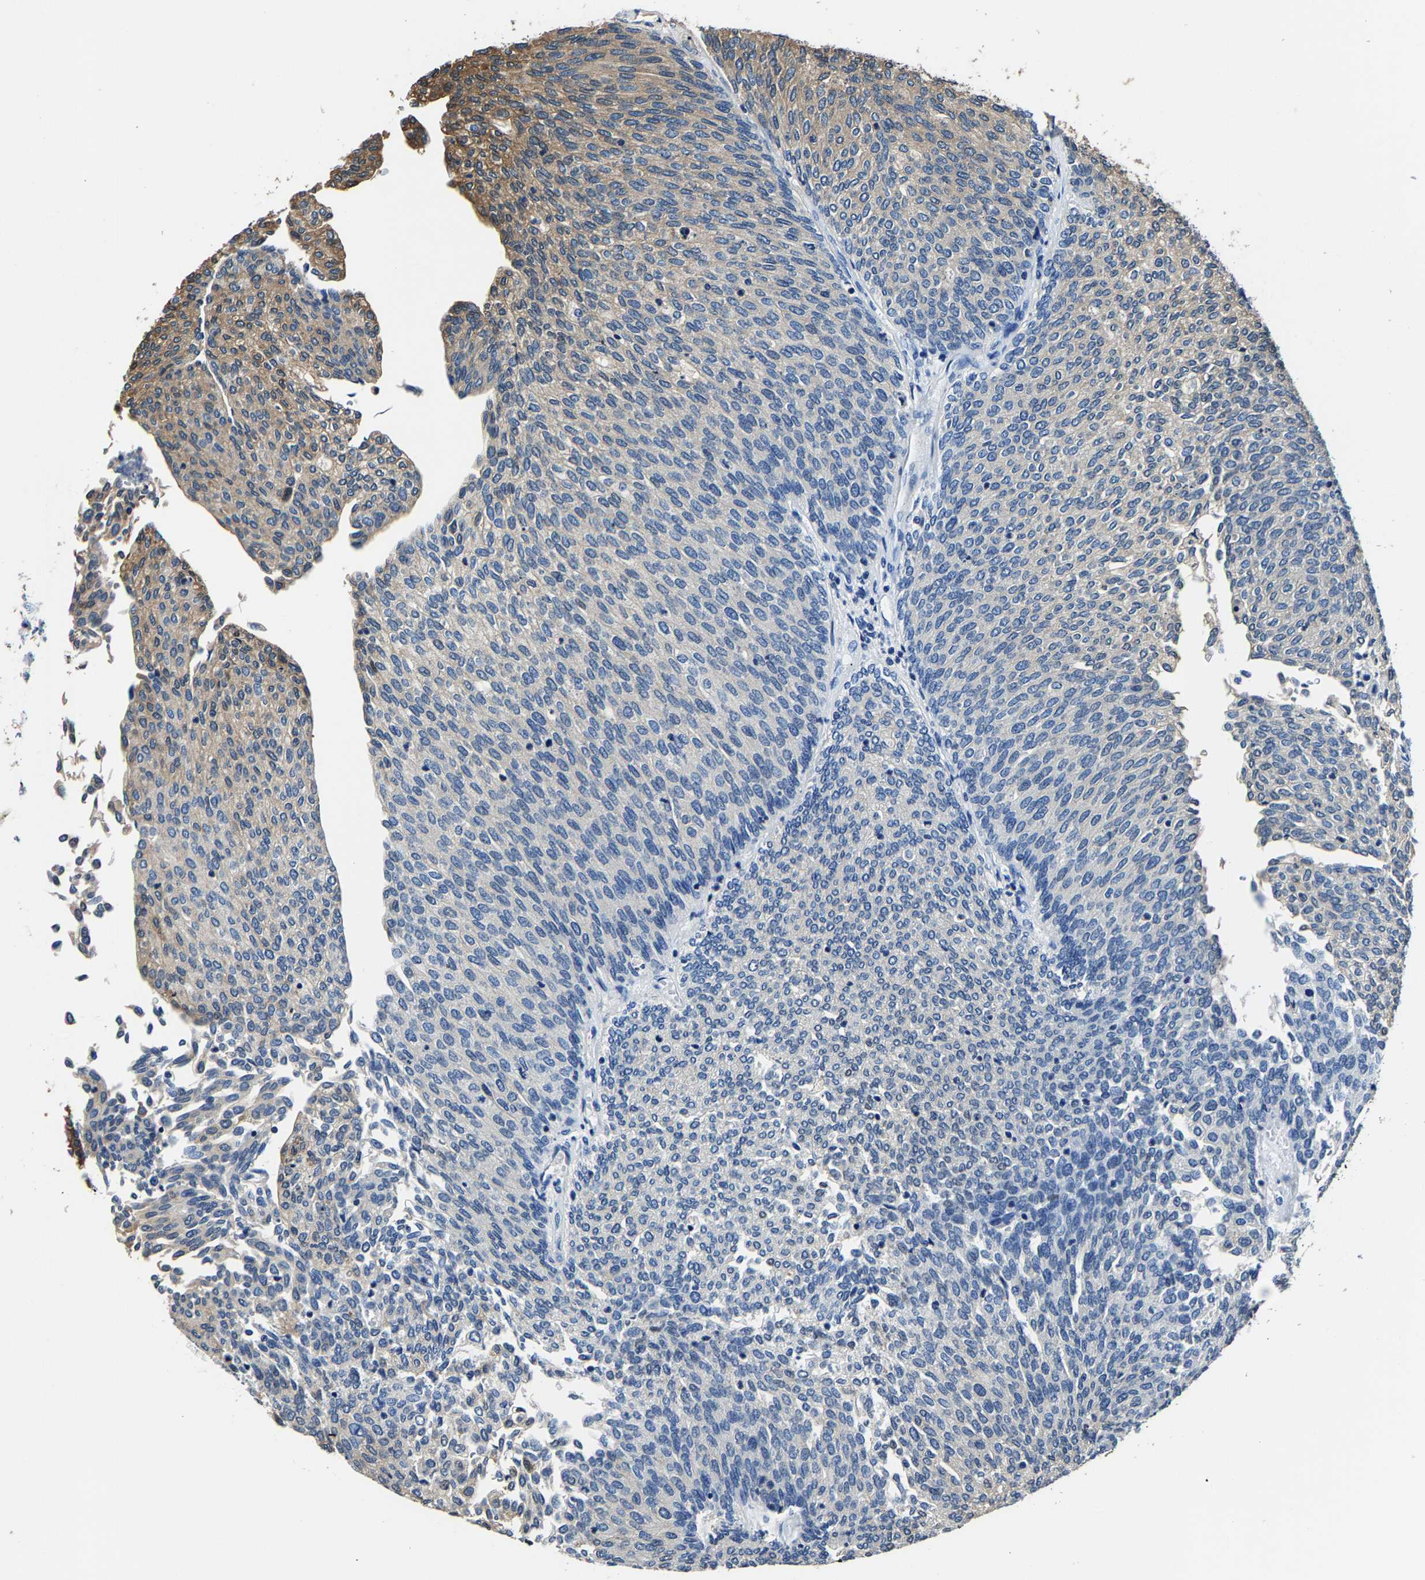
{"staining": {"intensity": "weak", "quantity": "25%-75%", "location": "cytoplasmic/membranous"}, "tissue": "urothelial cancer", "cell_type": "Tumor cells", "image_type": "cancer", "snomed": [{"axis": "morphology", "description": "Urothelial carcinoma, Low grade"}, {"axis": "topography", "description": "Urinary bladder"}], "caption": "Tumor cells show weak cytoplasmic/membranous positivity in about 25%-75% of cells in urothelial carcinoma (low-grade).", "gene": "ALDOB", "patient": {"sex": "female", "age": 79}}